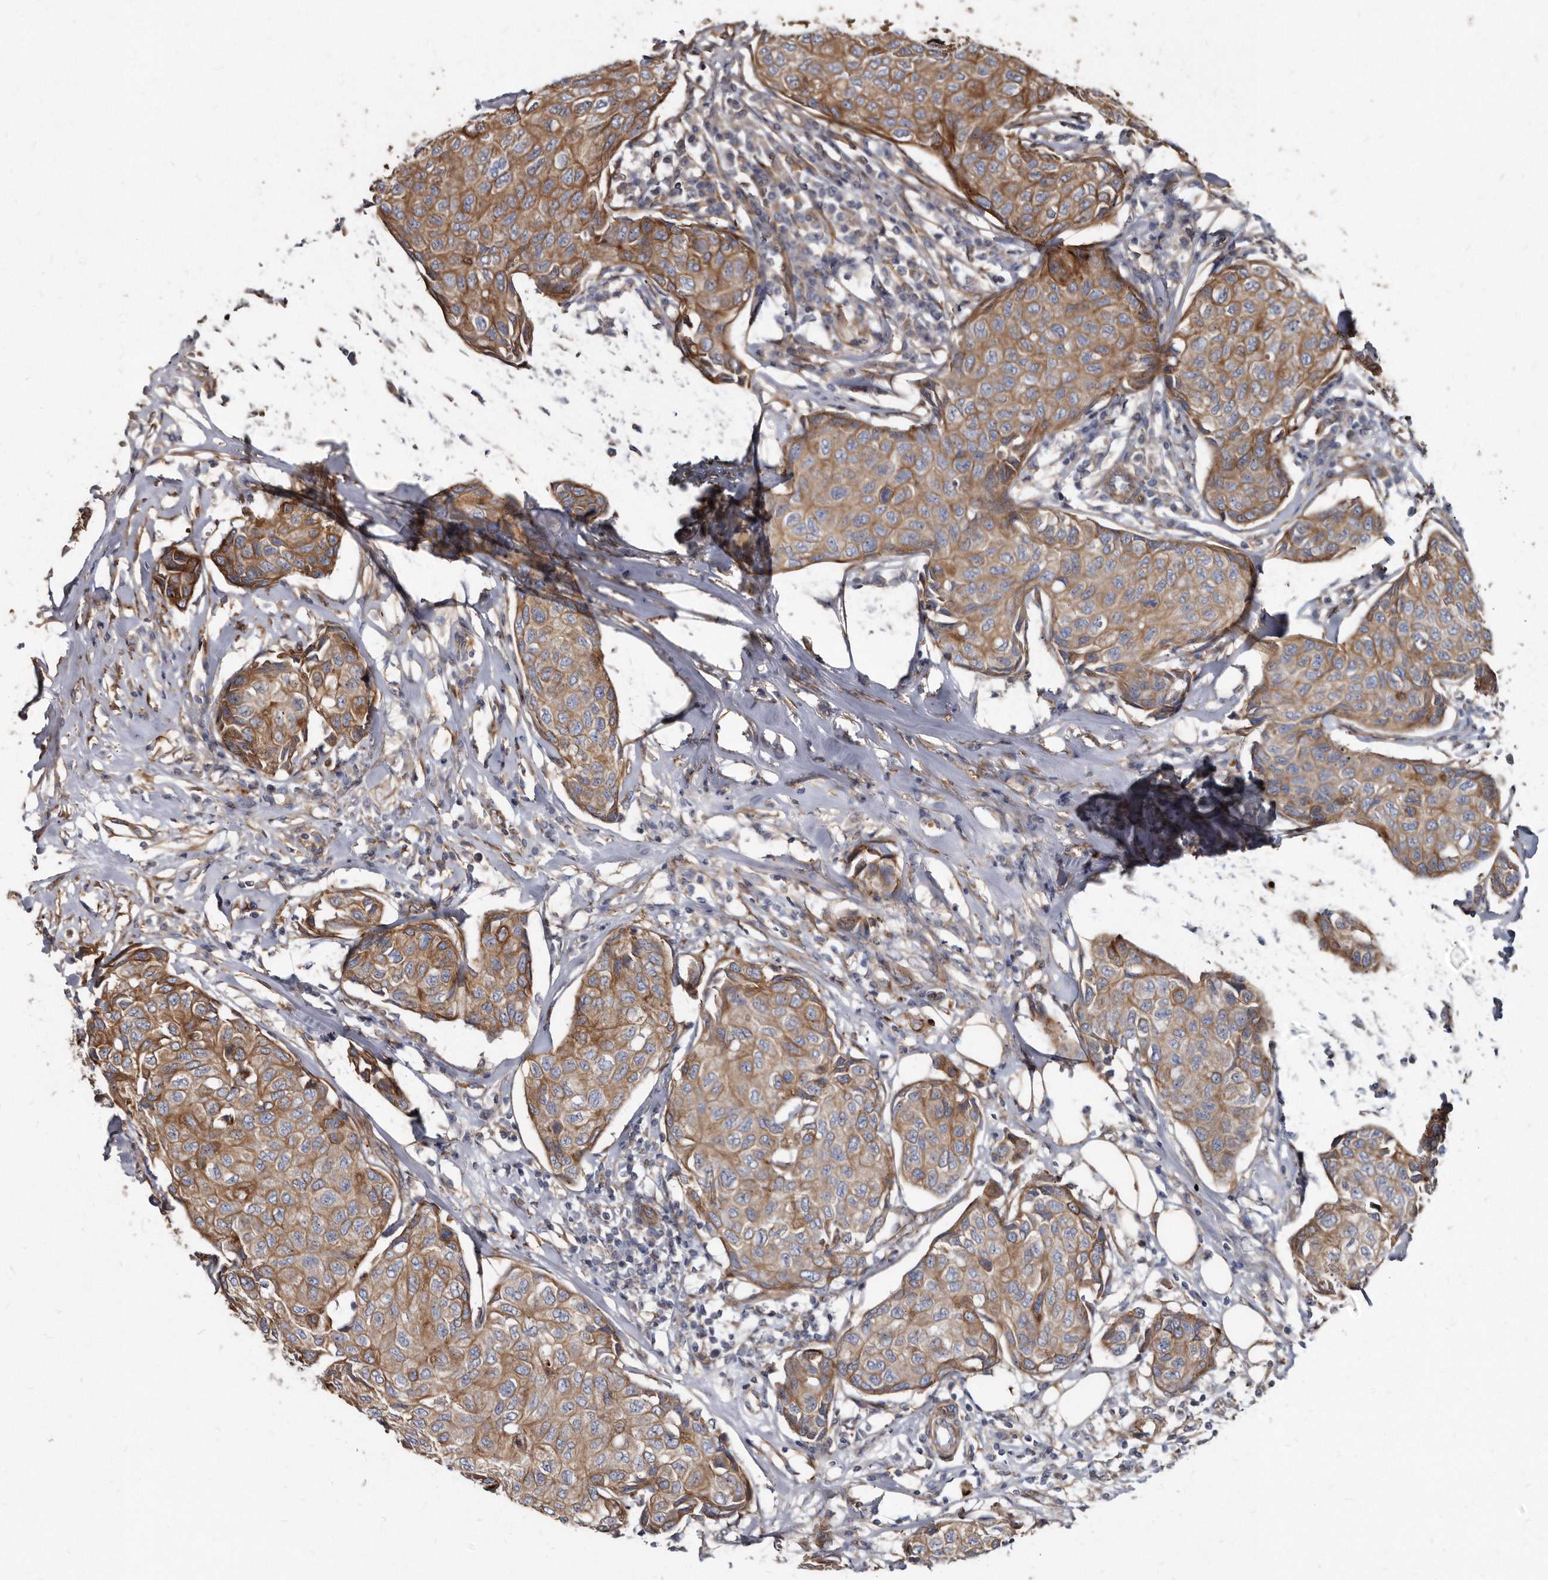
{"staining": {"intensity": "moderate", "quantity": ">75%", "location": "cytoplasmic/membranous"}, "tissue": "breast cancer", "cell_type": "Tumor cells", "image_type": "cancer", "snomed": [{"axis": "morphology", "description": "Duct carcinoma"}, {"axis": "topography", "description": "Breast"}], "caption": "Breast cancer (intraductal carcinoma) stained for a protein (brown) demonstrates moderate cytoplasmic/membranous positive expression in approximately >75% of tumor cells.", "gene": "KCTD20", "patient": {"sex": "female", "age": 80}}